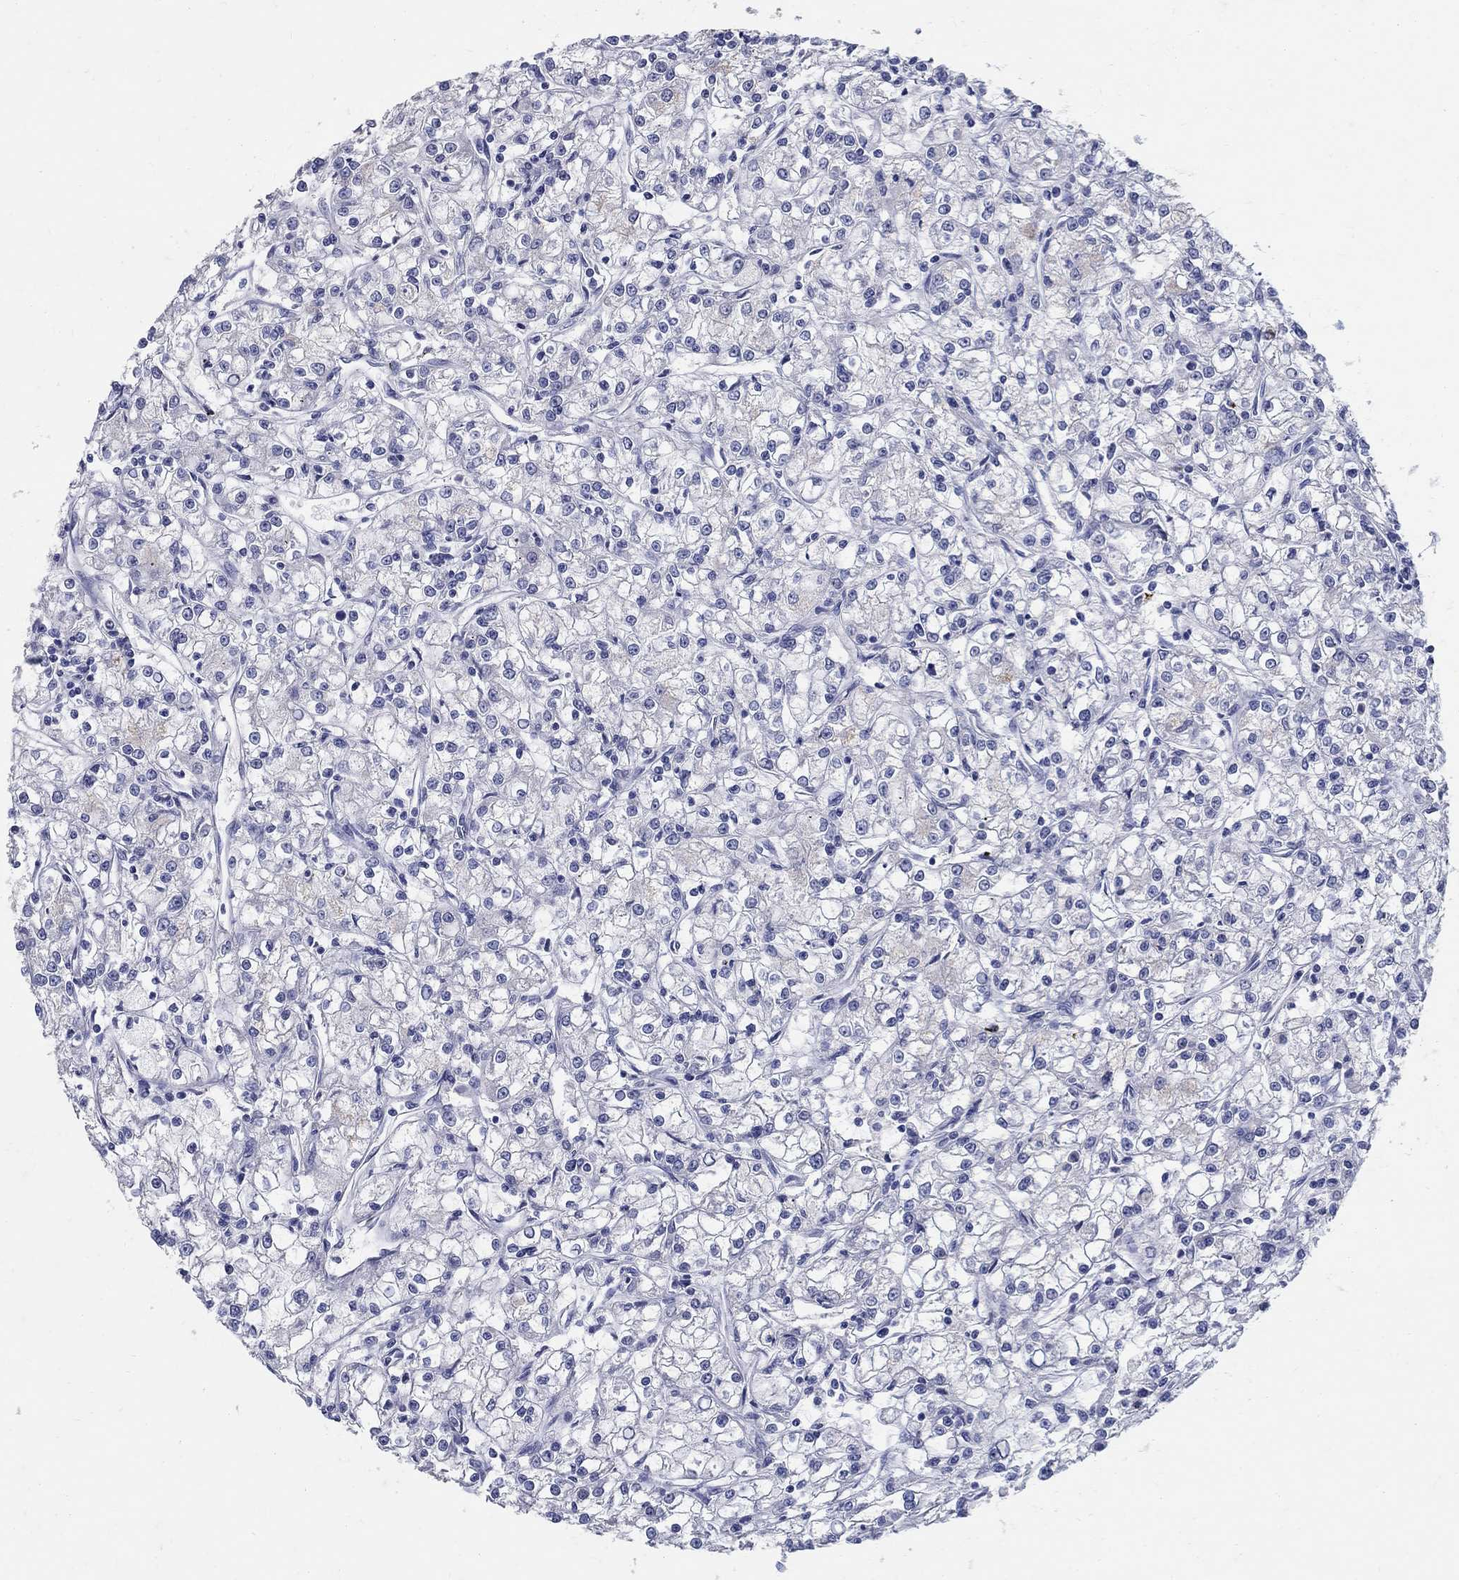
{"staining": {"intensity": "negative", "quantity": "none", "location": "none"}, "tissue": "renal cancer", "cell_type": "Tumor cells", "image_type": "cancer", "snomed": [{"axis": "morphology", "description": "Adenocarcinoma, NOS"}, {"axis": "topography", "description": "Kidney"}], "caption": "Immunohistochemistry (IHC) micrograph of neoplastic tissue: human renal adenocarcinoma stained with DAB (3,3'-diaminobenzidine) reveals no significant protein staining in tumor cells.", "gene": "SOX2", "patient": {"sex": "female", "age": 59}}